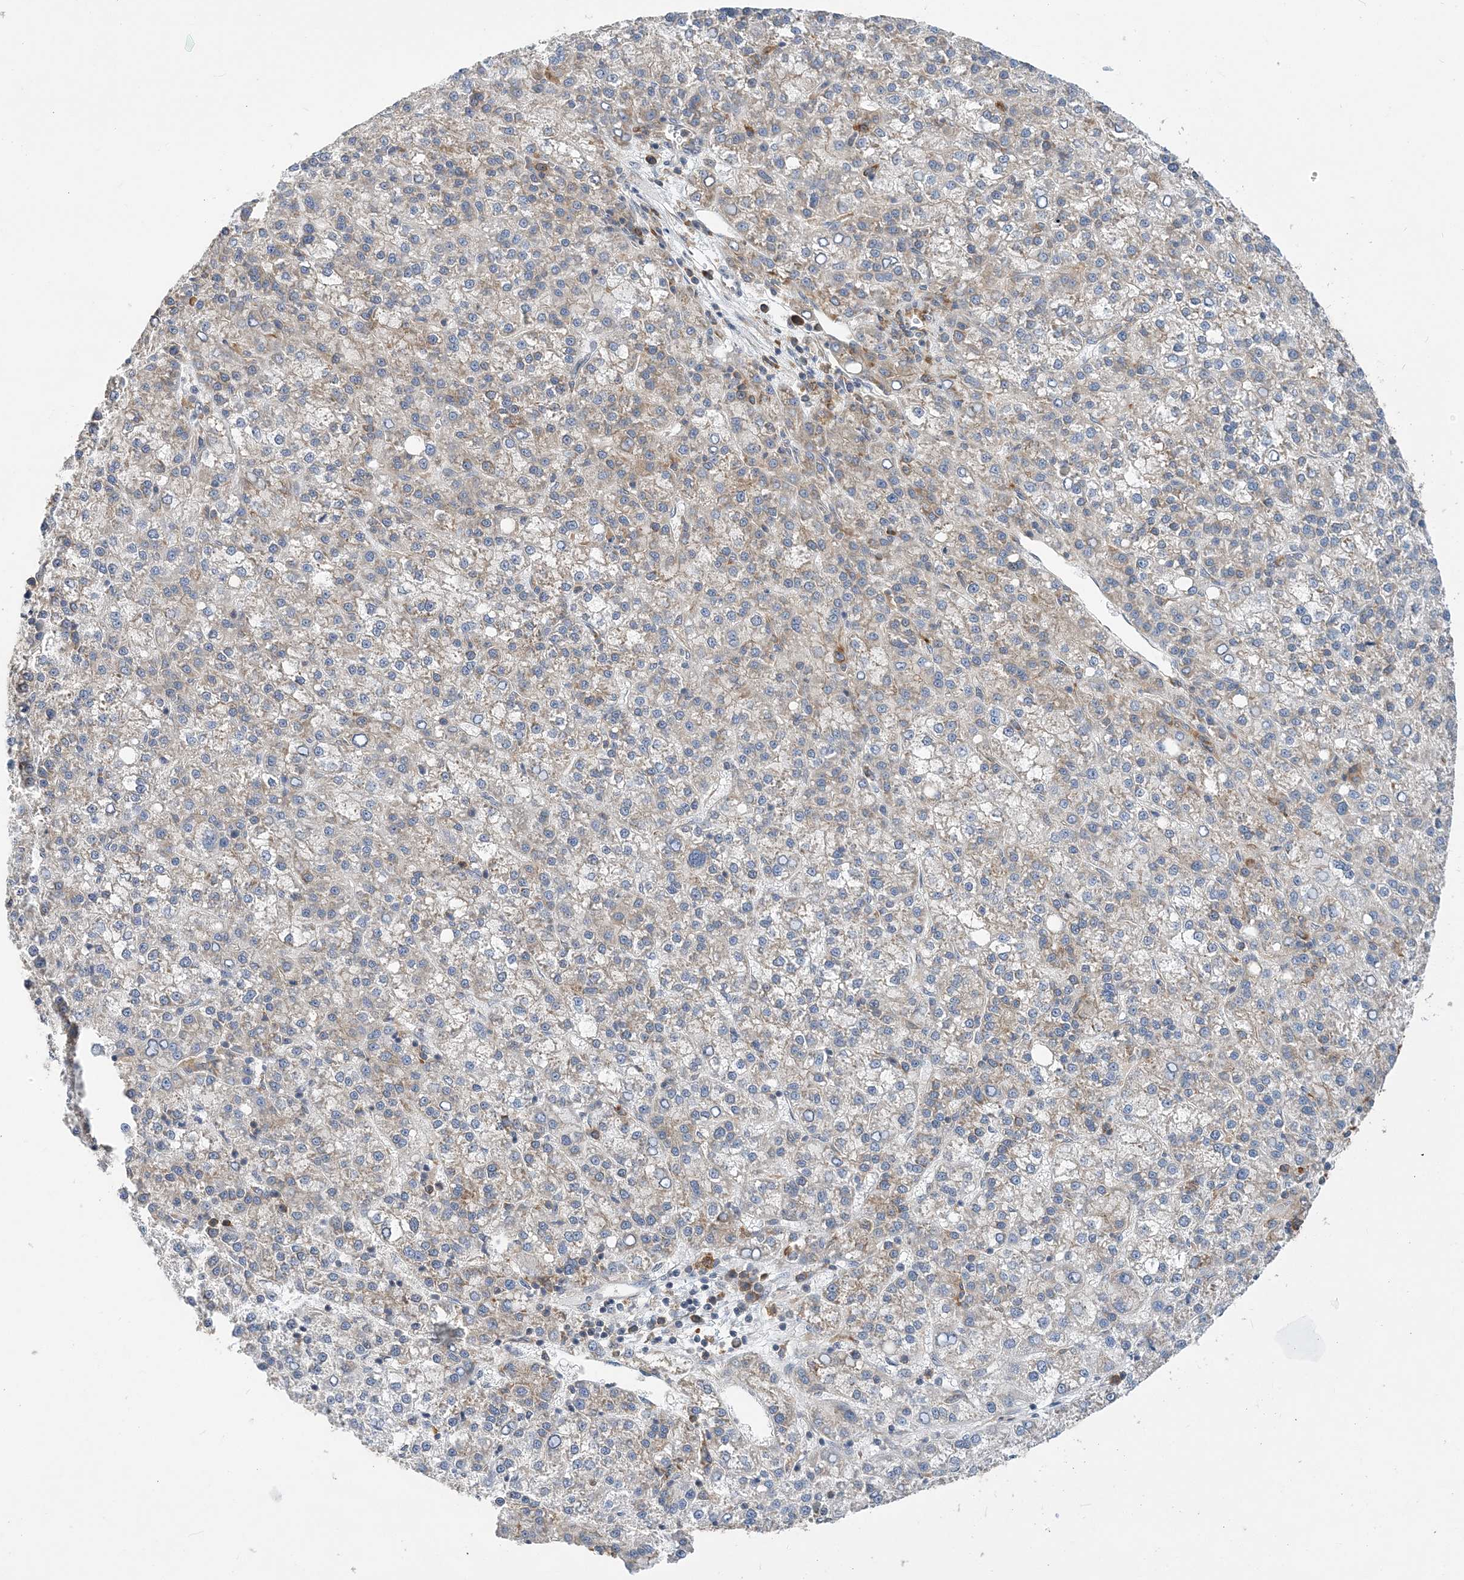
{"staining": {"intensity": "weak", "quantity": "<25%", "location": "cytoplasmic/membranous"}, "tissue": "liver cancer", "cell_type": "Tumor cells", "image_type": "cancer", "snomed": [{"axis": "morphology", "description": "Carcinoma, Hepatocellular, NOS"}, {"axis": "topography", "description": "Liver"}], "caption": "Immunohistochemistry histopathology image of neoplastic tissue: human liver cancer (hepatocellular carcinoma) stained with DAB shows no significant protein positivity in tumor cells. The staining is performed using DAB brown chromogen with nuclei counter-stained in using hematoxylin.", "gene": "LARP4B", "patient": {"sex": "female", "age": 58}}